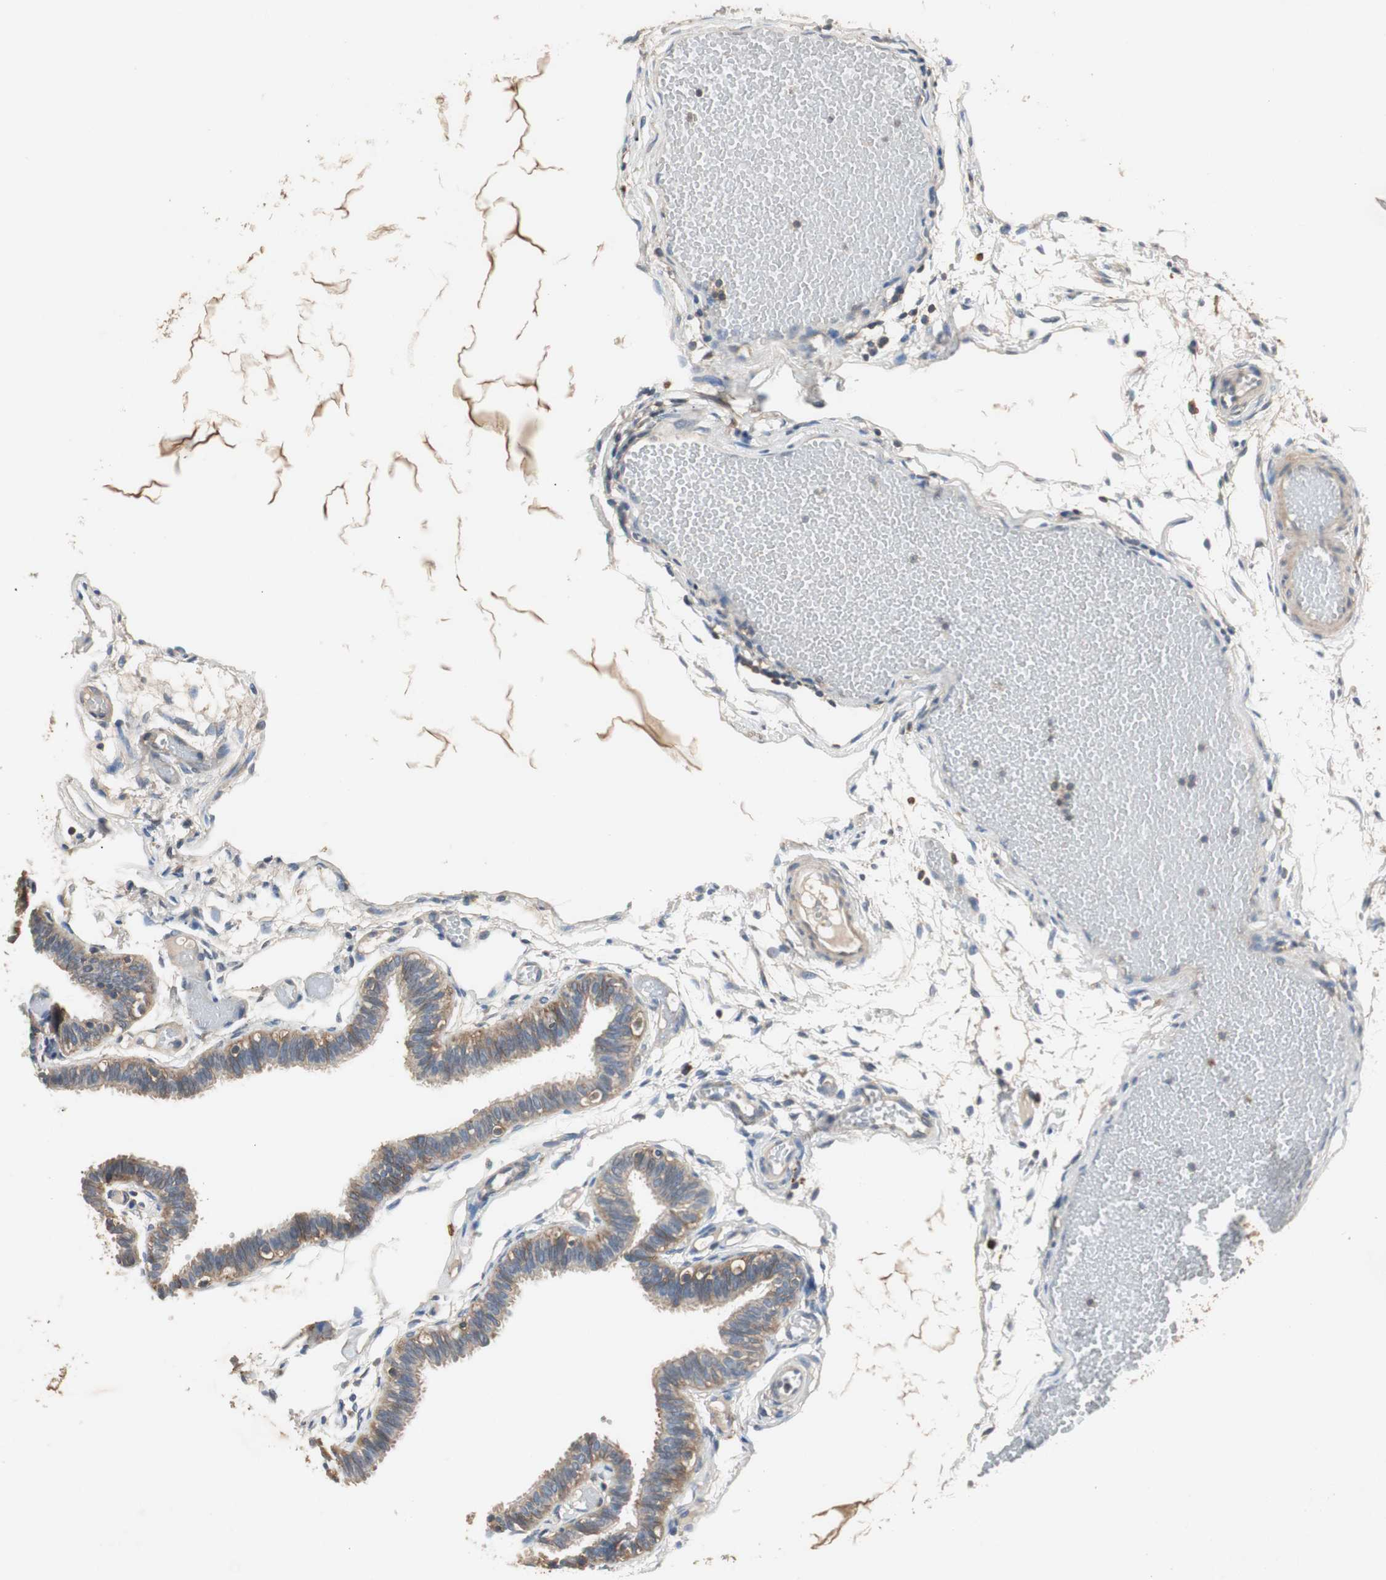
{"staining": {"intensity": "moderate", "quantity": ">75%", "location": "cytoplasmic/membranous"}, "tissue": "fallopian tube", "cell_type": "Glandular cells", "image_type": "normal", "snomed": [{"axis": "morphology", "description": "Normal tissue, NOS"}, {"axis": "topography", "description": "Fallopian tube"}], "caption": "Protein positivity by IHC displays moderate cytoplasmic/membranous positivity in about >75% of glandular cells in benign fallopian tube.", "gene": "TNFRSF14", "patient": {"sex": "female", "age": 29}}